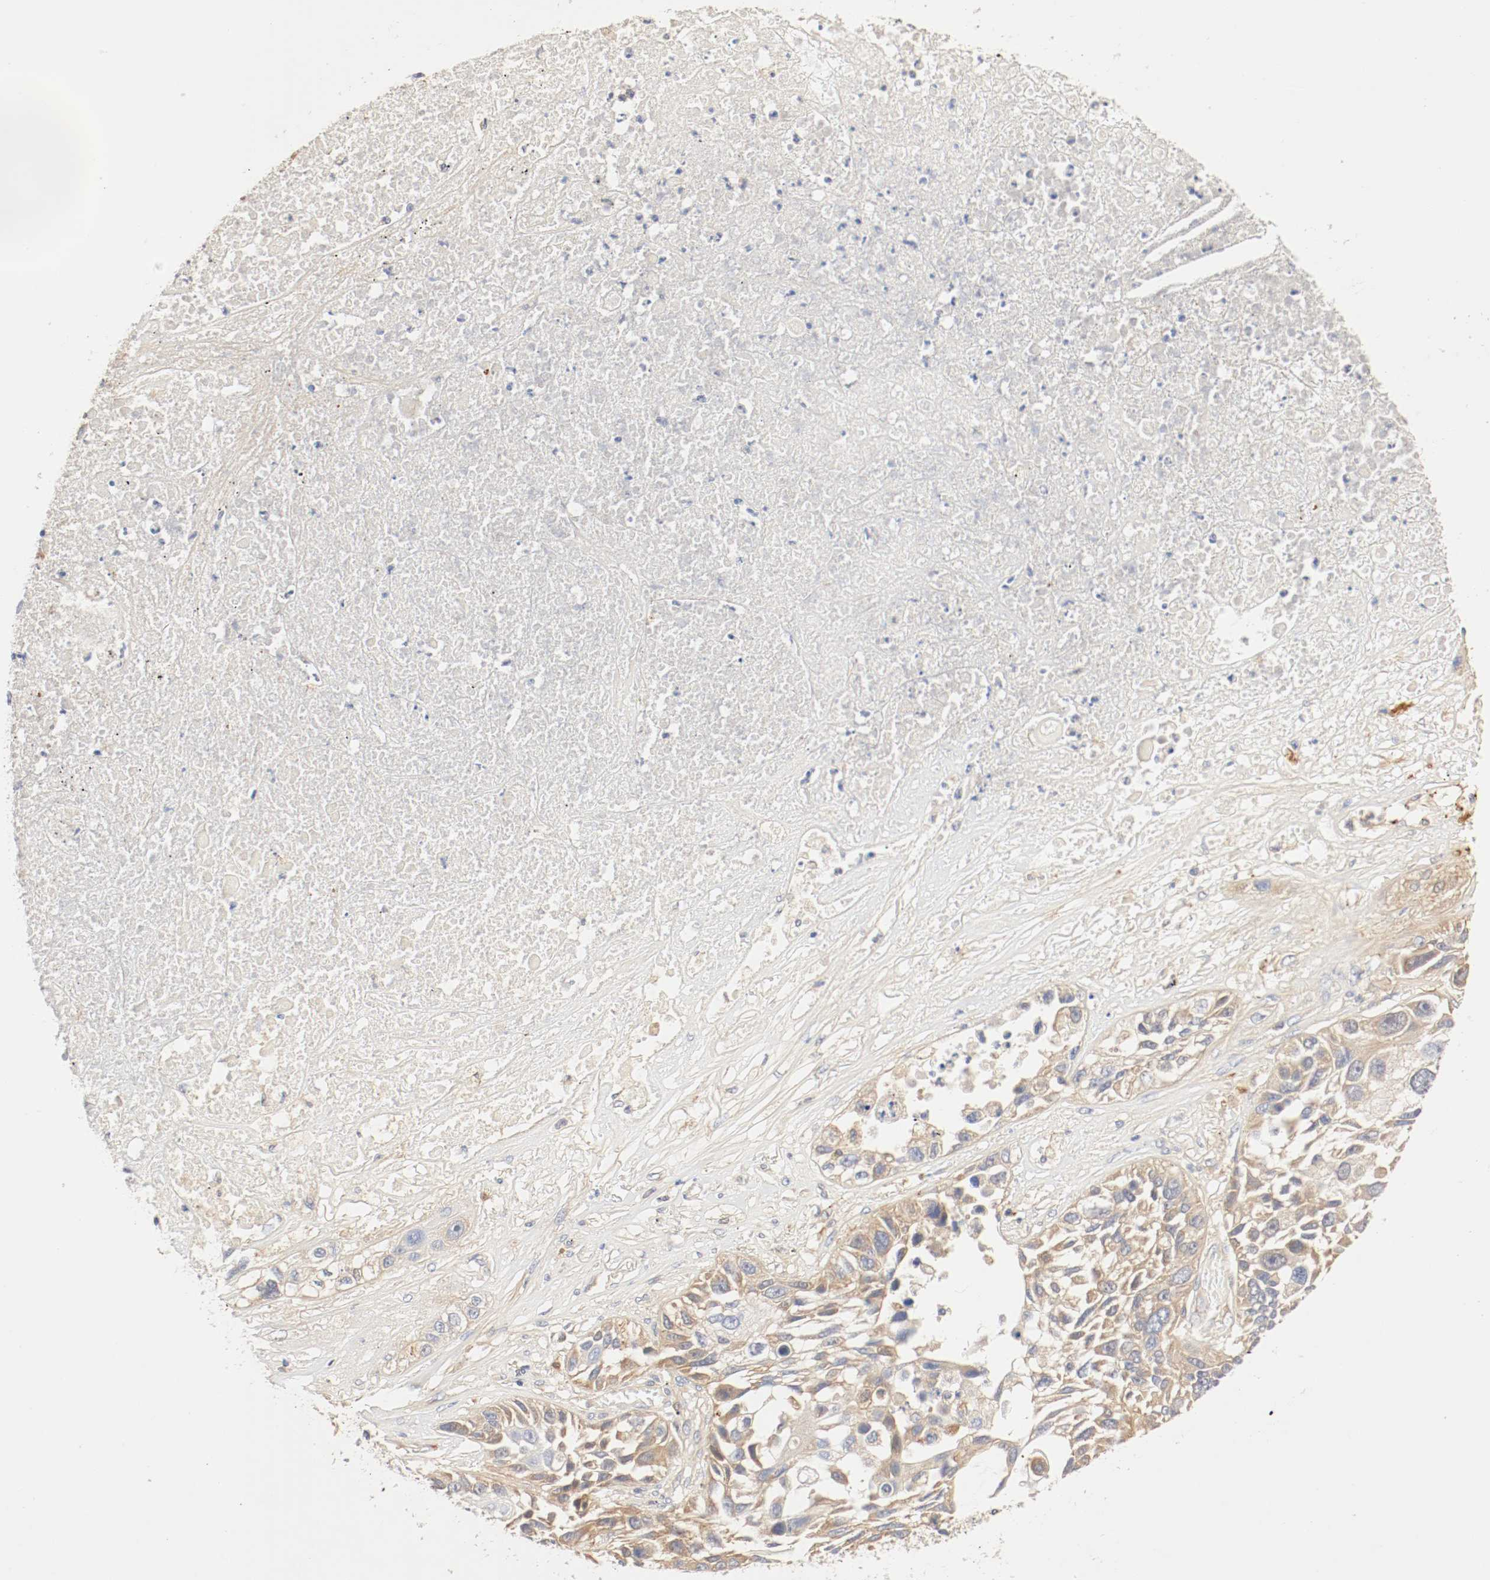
{"staining": {"intensity": "moderate", "quantity": "25%-75%", "location": "cytoplasmic/membranous"}, "tissue": "lung cancer", "cell_type": "Tumor cells", "image_type": "cancer", "snomed": [{"axis": "morphology", "description": "Squamous cell carcinoma, NOS"}, {"axis": "topography", "description": "Lung"}], "caption": "Human lung cancer (squamous cell carcinoma) stained with a brown dye shows moderate cytoplasmic/membranous positive staining in approximately 25%-75% of tumor cells.", "gene": "GIT1", "patient": {"sex": "male", "age": 71}}